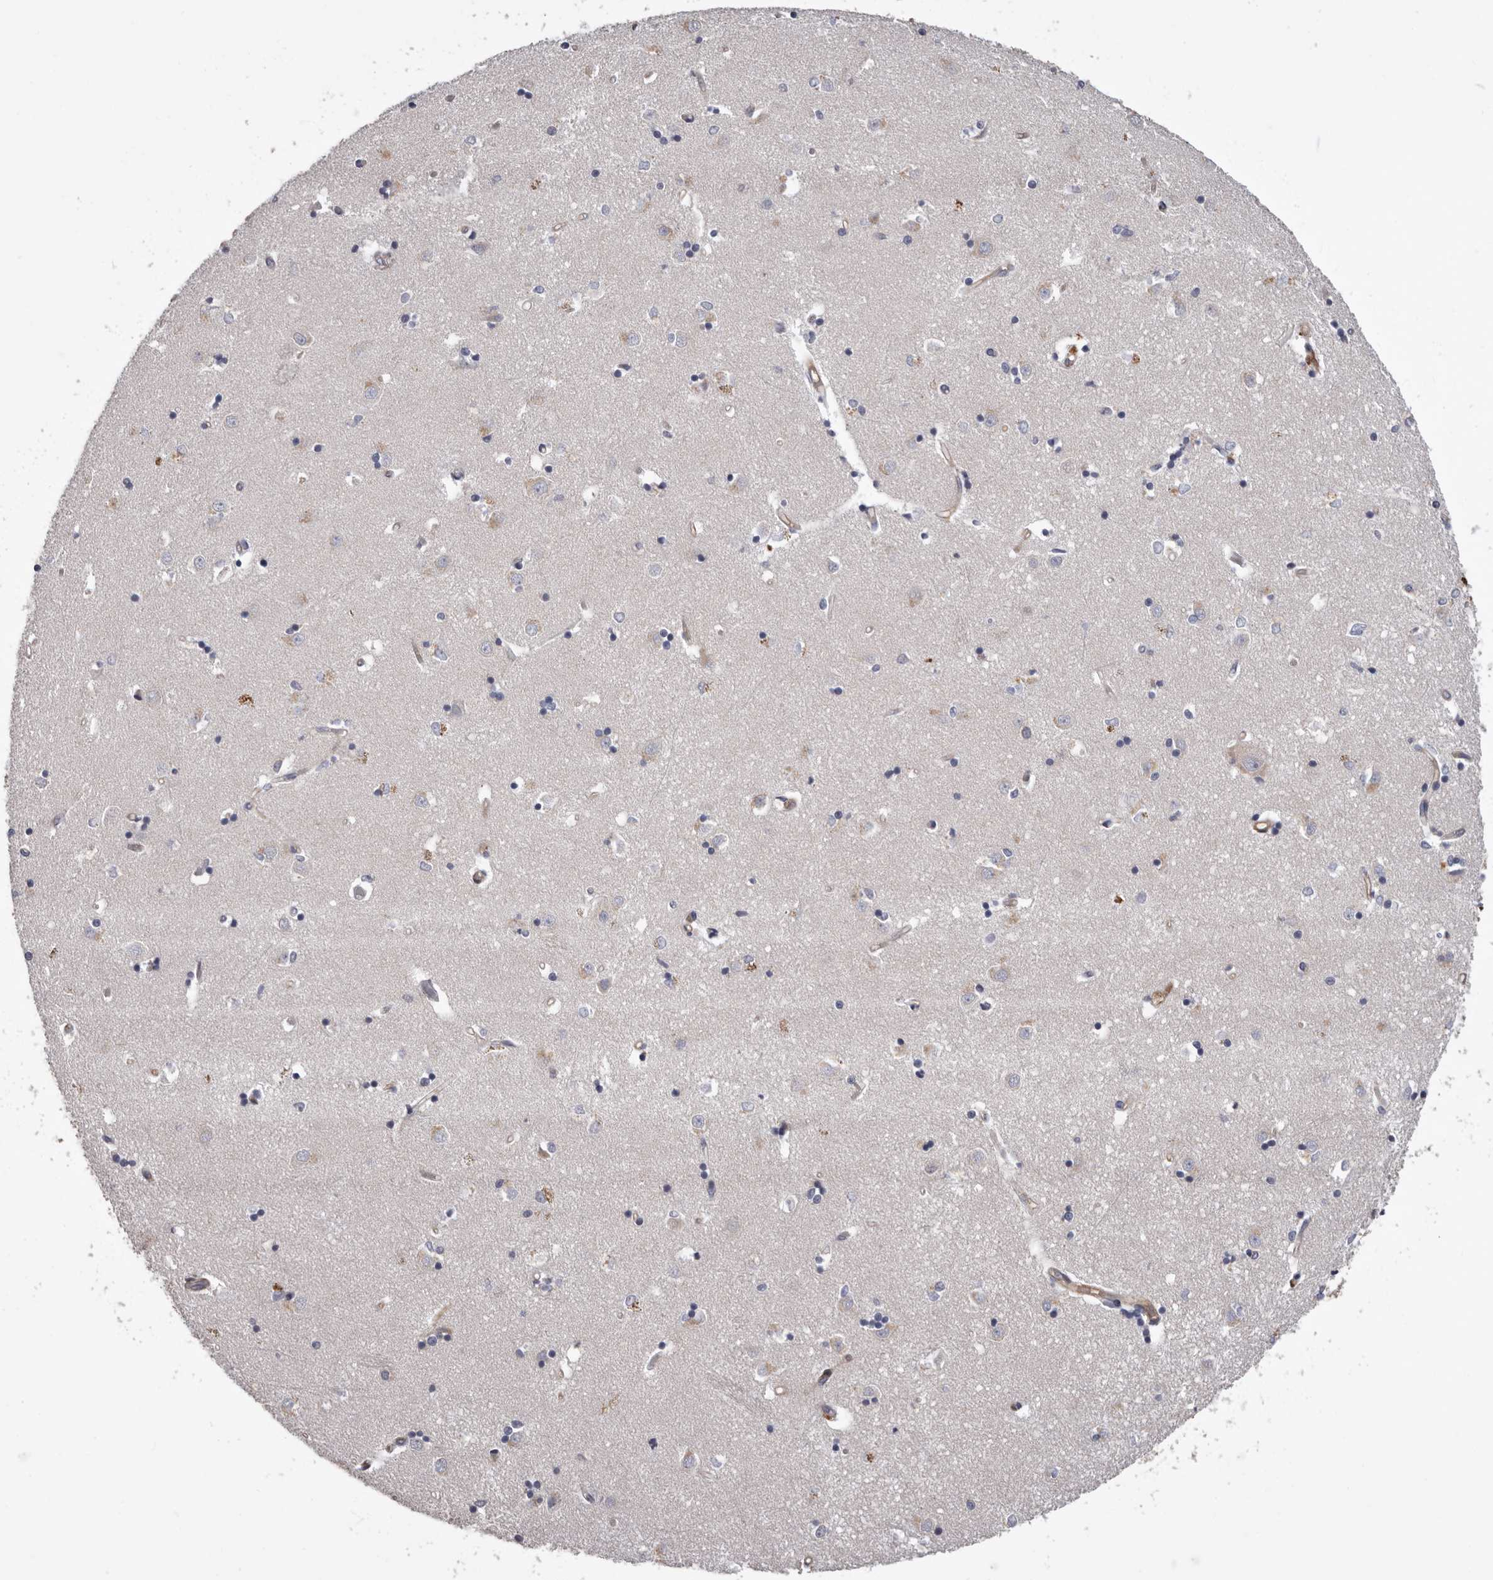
{"staining": {"intensity": "weak", "quantity": "<25%", "location": "cytoplasmic/membranous"}, "tissue": "caudate", "cell_type": "Glial cells", "image_type": "normal", "snomed": [{"axis": "morphology", "description": "Normal tissue, NOS"}, {"axis": "topography", "description": "Lateral ventricle wall"}], "caption": "Unremarkable caudate was stained to show a protein in brown. There is no significant staining in glial cells.", "gene": "ADGRL4", "patient": {"sex": "male", "age": 45}}